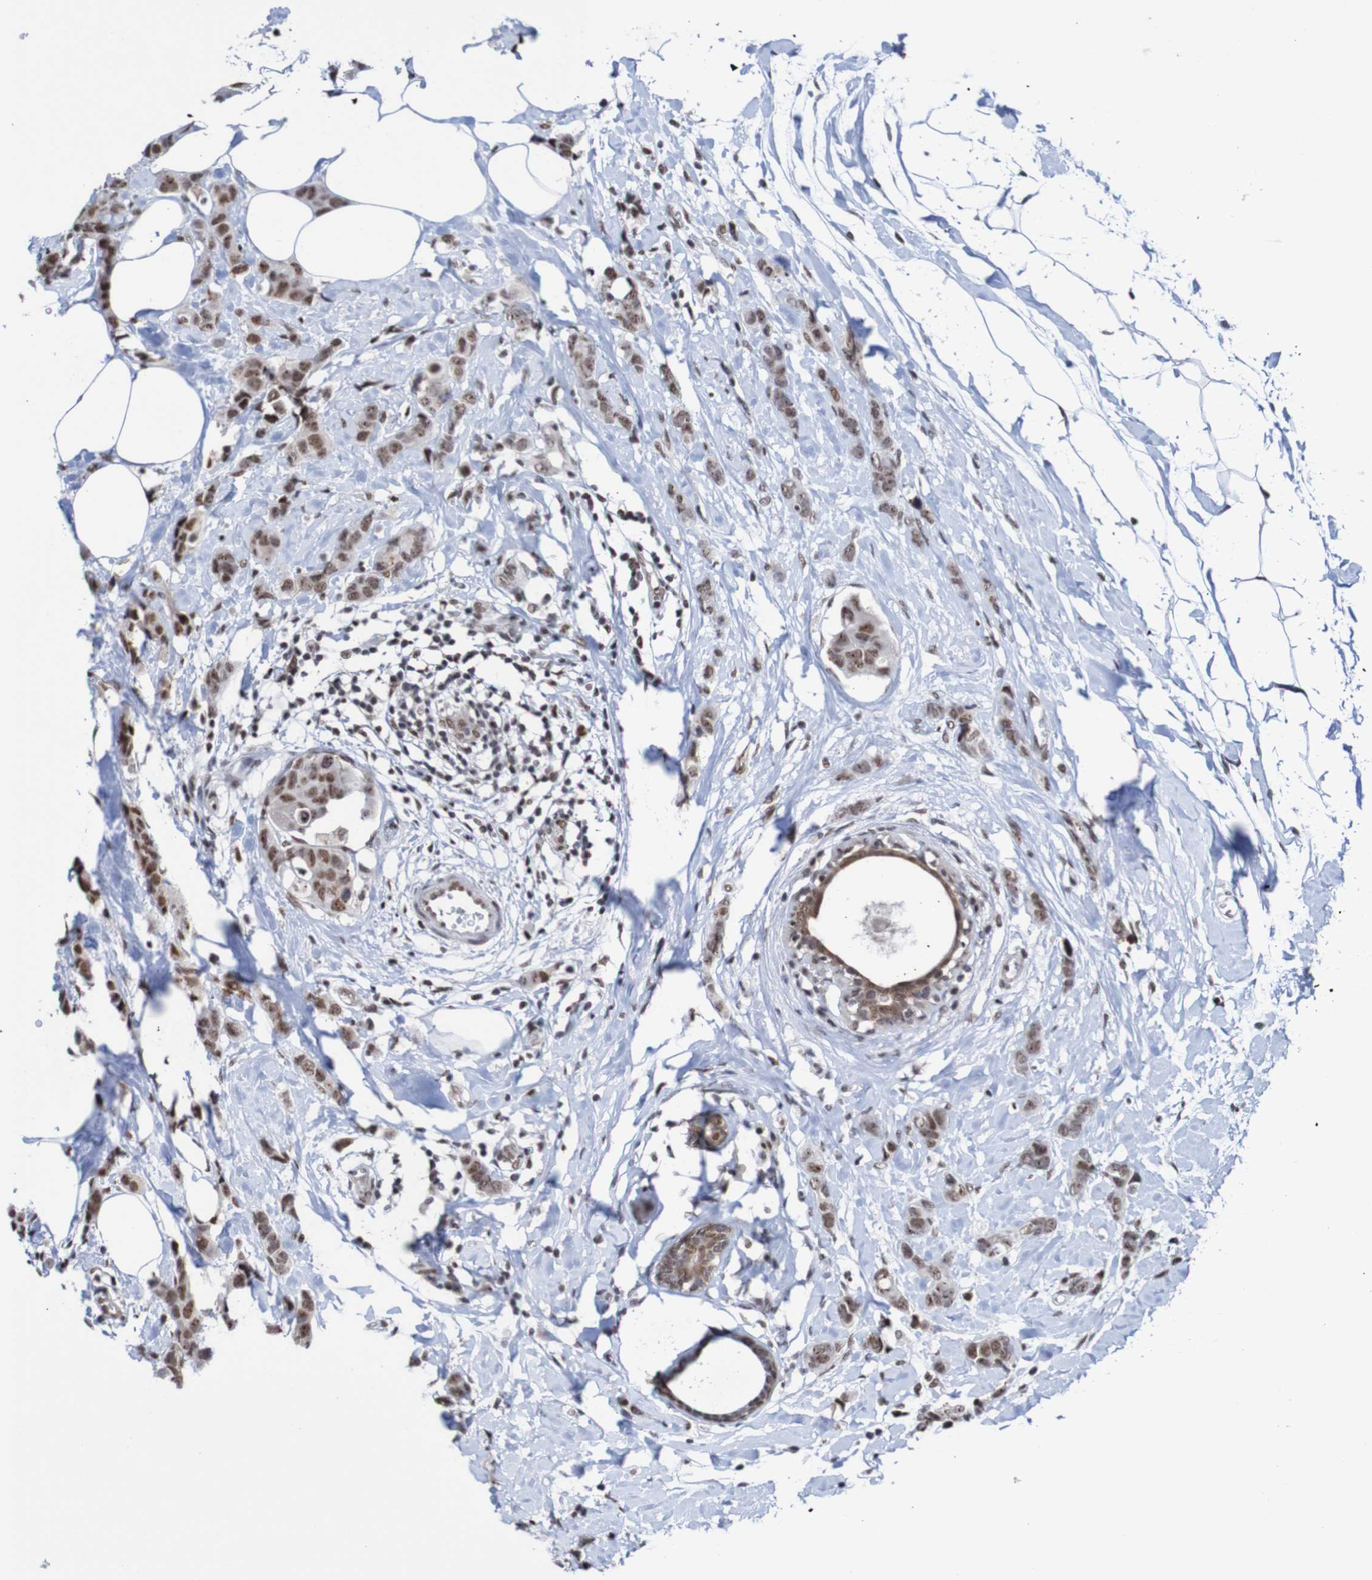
{"staining": {"intensity": "moderate", "quantity": ">75%", "location": "nuclear"}, "tissue": "breast cancer", "cell_type": "Tumor cells", "image_type": "cancer", "snomed": [{"axis": "morphology", "description": "Normal tissue, NOS"}, {"axis": "morphology", "description": "Duct carcinoma"}, {"axis": "topography", "description": "Breast"}], "caption": "Breast cancer (intraductal carcinoma) stained for a protein (brown) exhibits moderate nuclear positive staining in about >75% of tumor cells.", "gene": "CDC5L", "patient": {"sex": "female", "age": 50}}